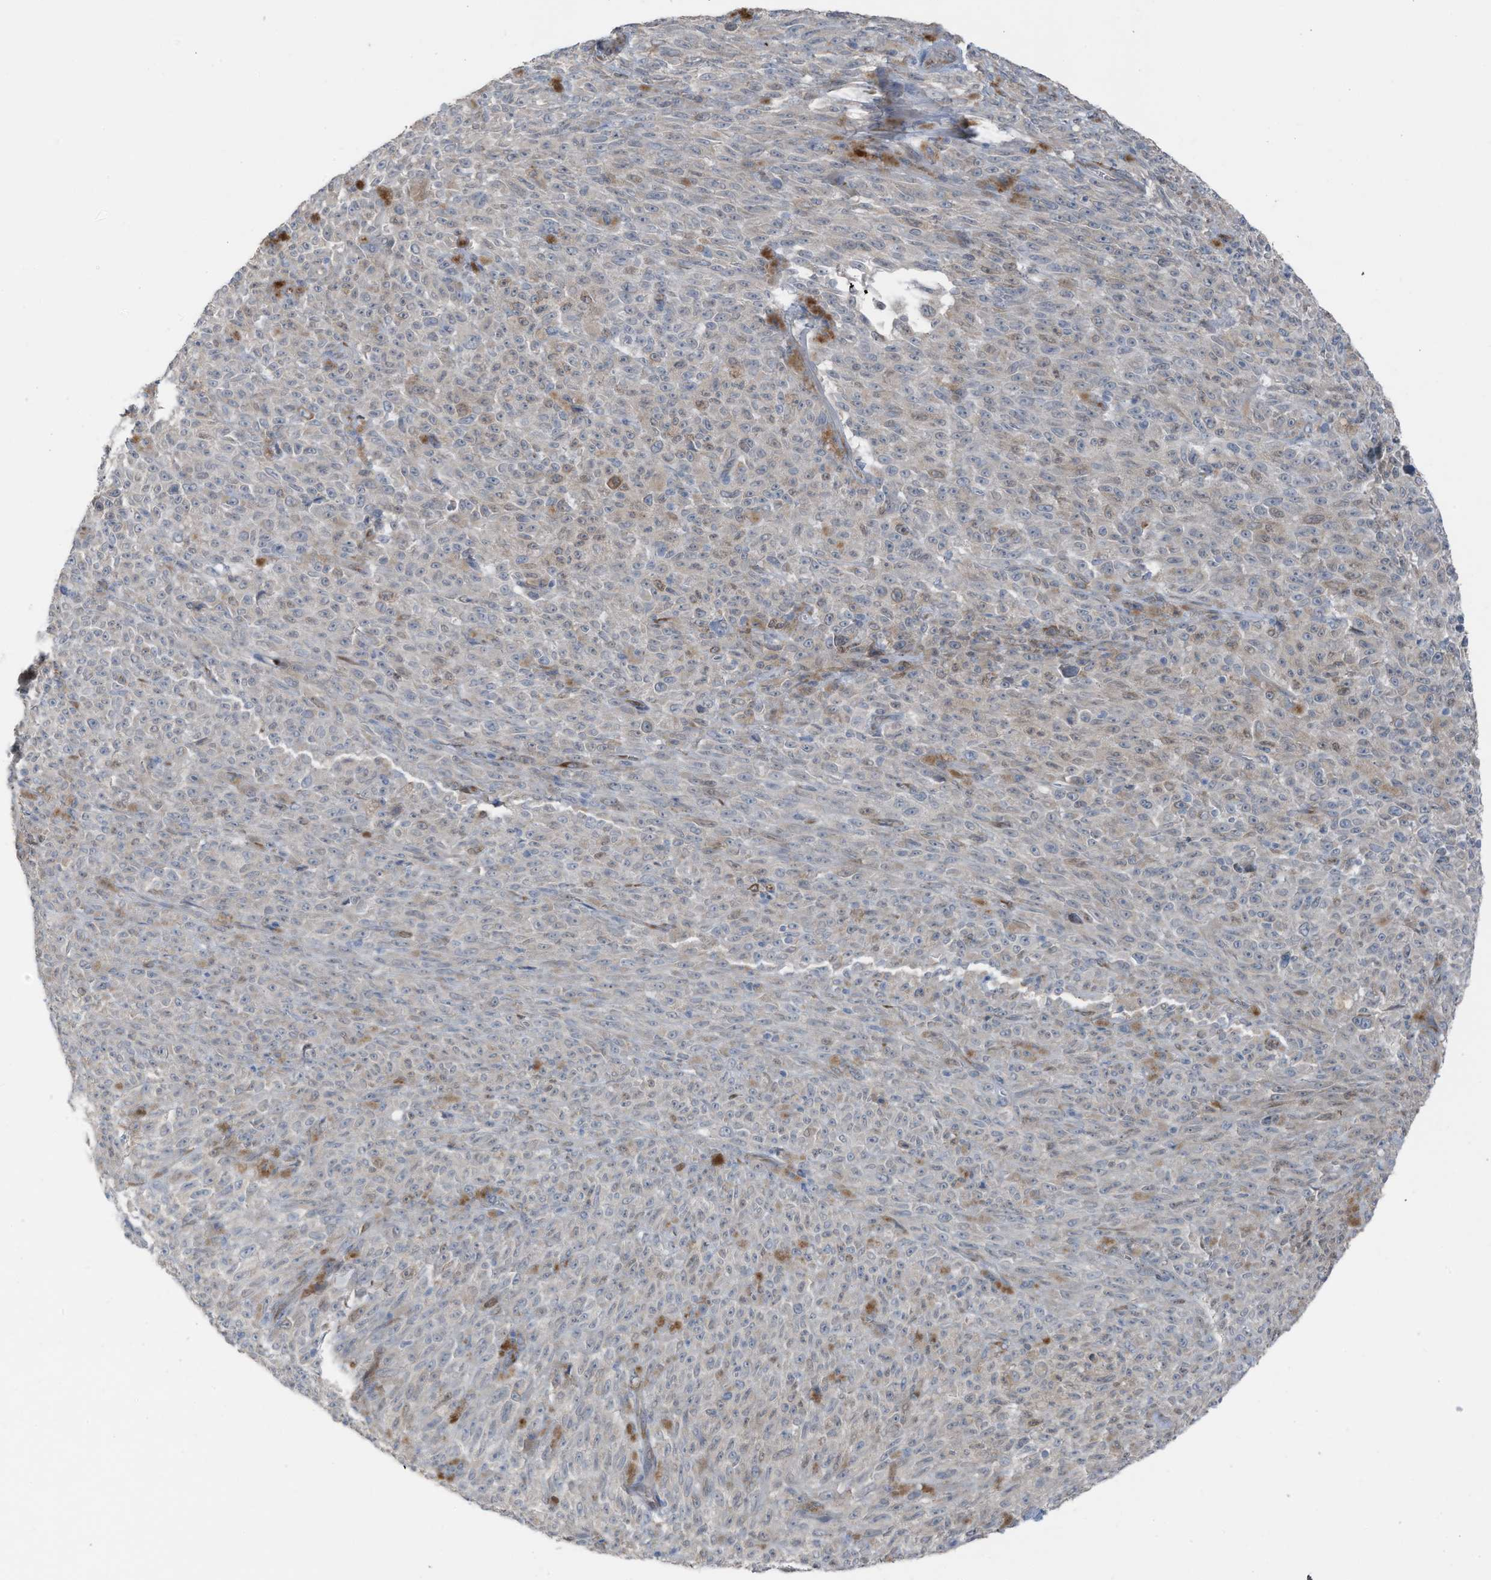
{"staining": {"intensity": "negative", "quantity": "none", "location": "none"}, "tissue": "melanoma", "cell_type": "Tumor cells", "image_type": "cancer", "snomed": [{"axis": "morphology", "description": "Malignant melanoma, NOS"}, {"axis": "topography", "description": "Skin"}], "caption": "Tumor cells are negative for protein expression in human malignant melanoma. The staining was performed using DAB to visualize the protein expression in brown, while the nuclei were stained in blue with hematoxylin (Magnification: 20x).", "gene": "ARHGEF33", "patient": {"sex": "female", "age": 82}}